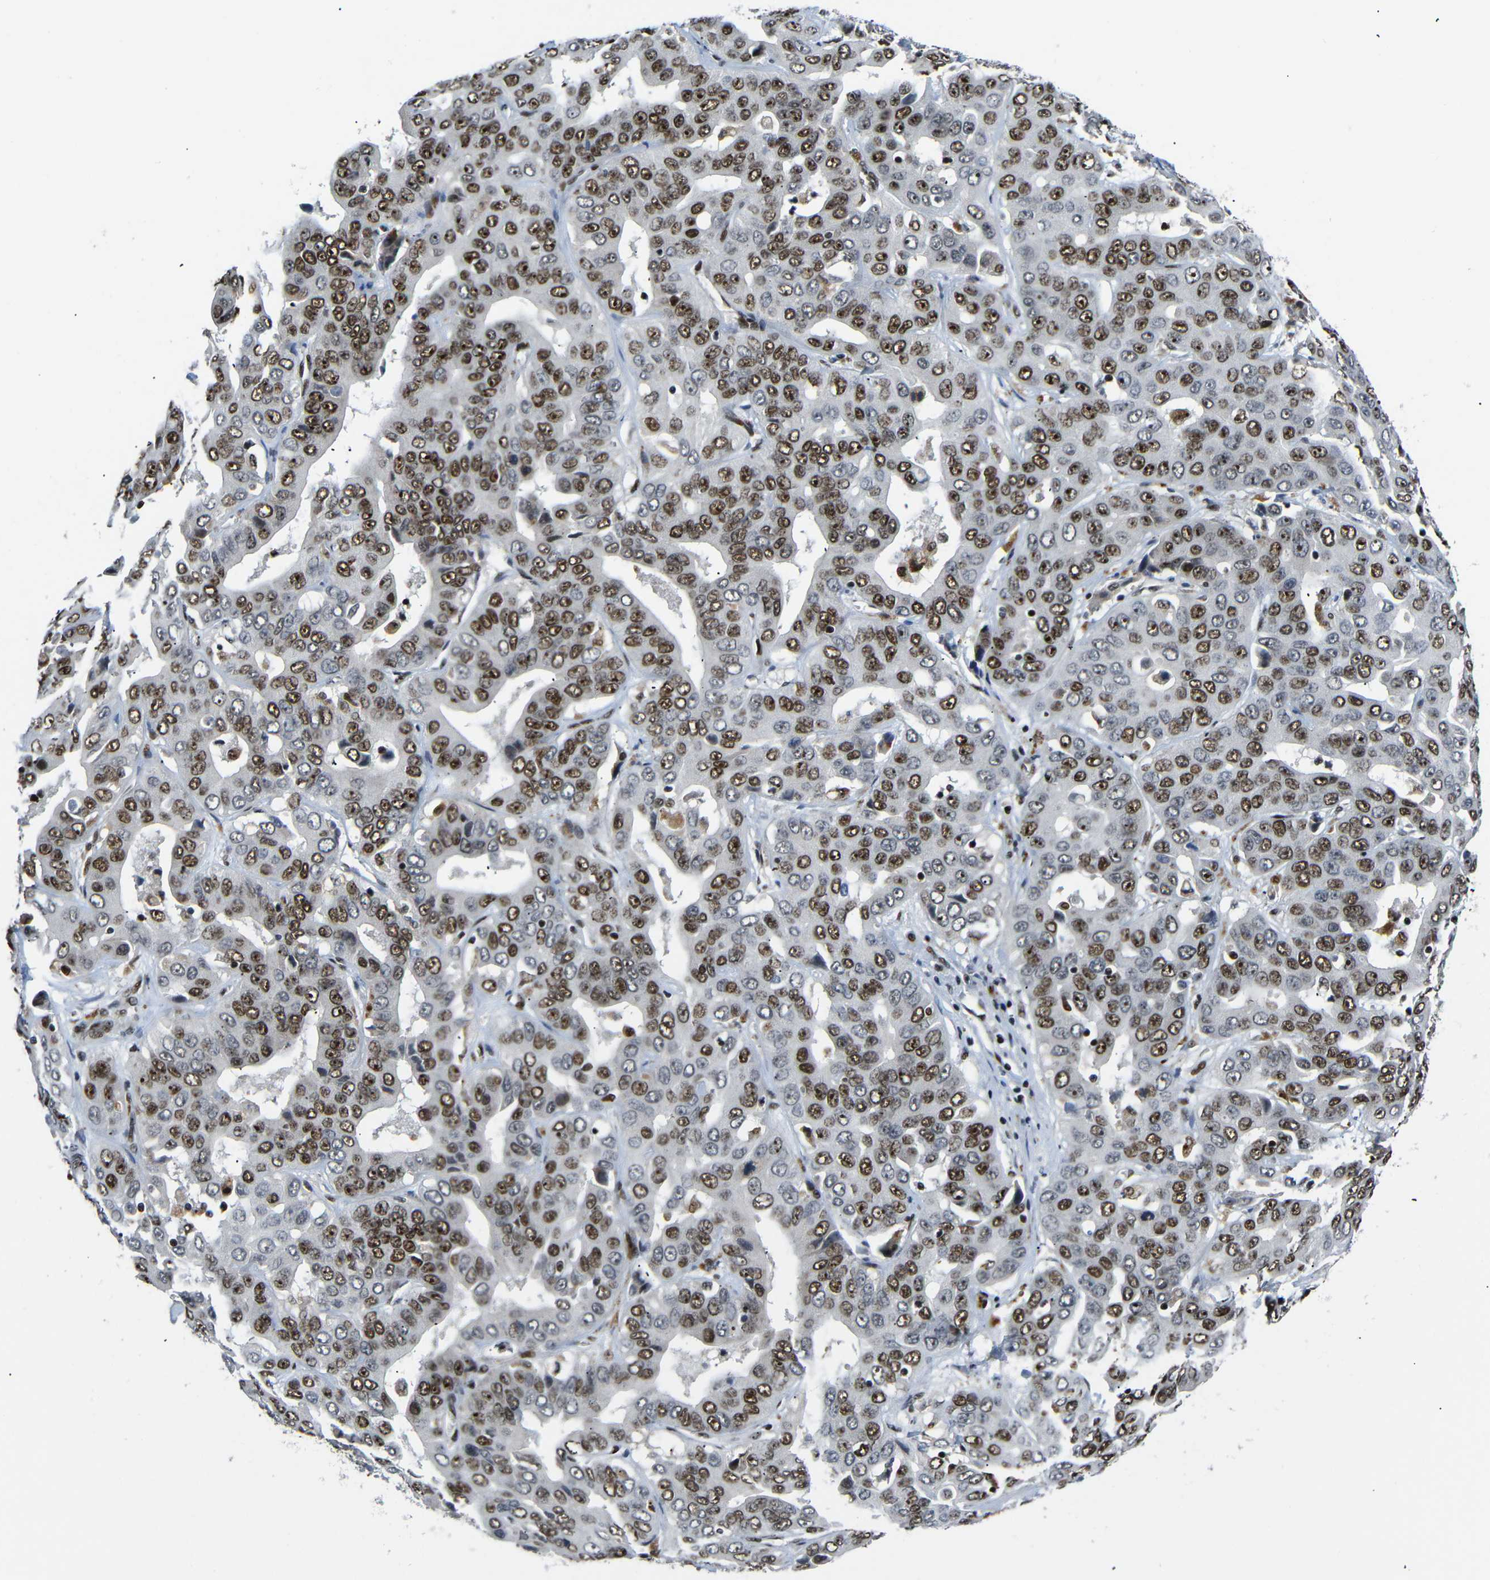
{"staining": {"intensity": "strong", "quantity": ">75%", "location": "nuclear"}, "tissue": "liver cancer", "cell_type": "Tumor cells", "image_type": "cancer", "snomed": [{"axis": "morphology", "description": "Cholangiocarcinoma"}, {"axis": "topography", "description": "Liver"}], "caption": "Human liver cholangiocarcinoma stained with a protein marker demonstrates strong staining in tumor cells.", "gene": "SETDB2", "patient": {"sex": "female", "age": 52}}